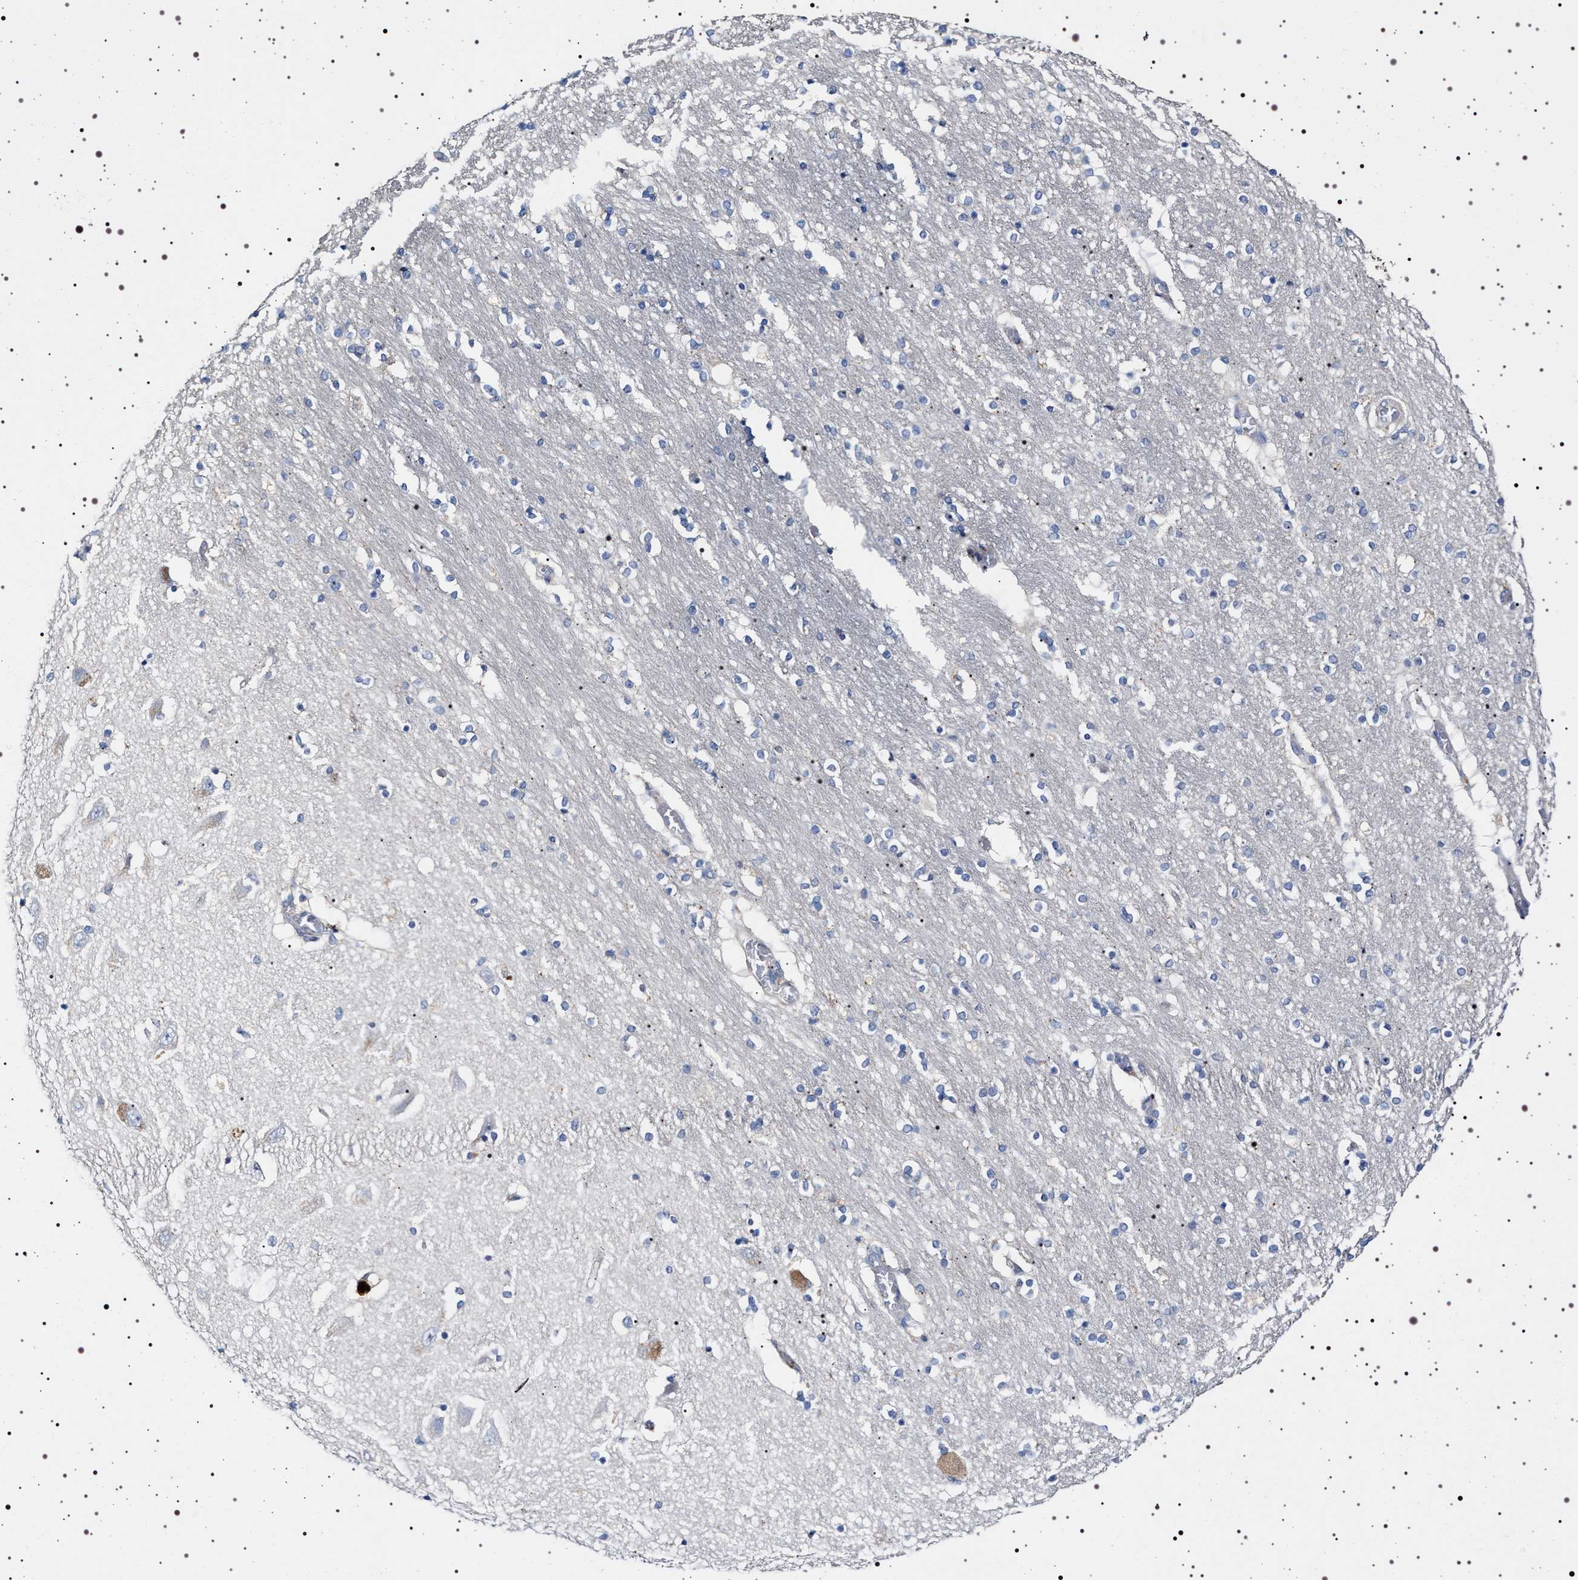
{"staining": {"intensity": "negative", "quantity": "none", "location": "none"}, "tissue": "hippocampus", "cell_type": "Glial cells", "image_type": "normal", "snomed": [{"axis": "morphology", "description": "Normal tissue, NOS"}, {"axis": "topography", "description": "Hippocampus"}], "caption": "The histopathology image shows no staining of glial cells in normal hippocampus.", "gene": "NAALADL2", "patient": {"sex": "female", "age": 54}}